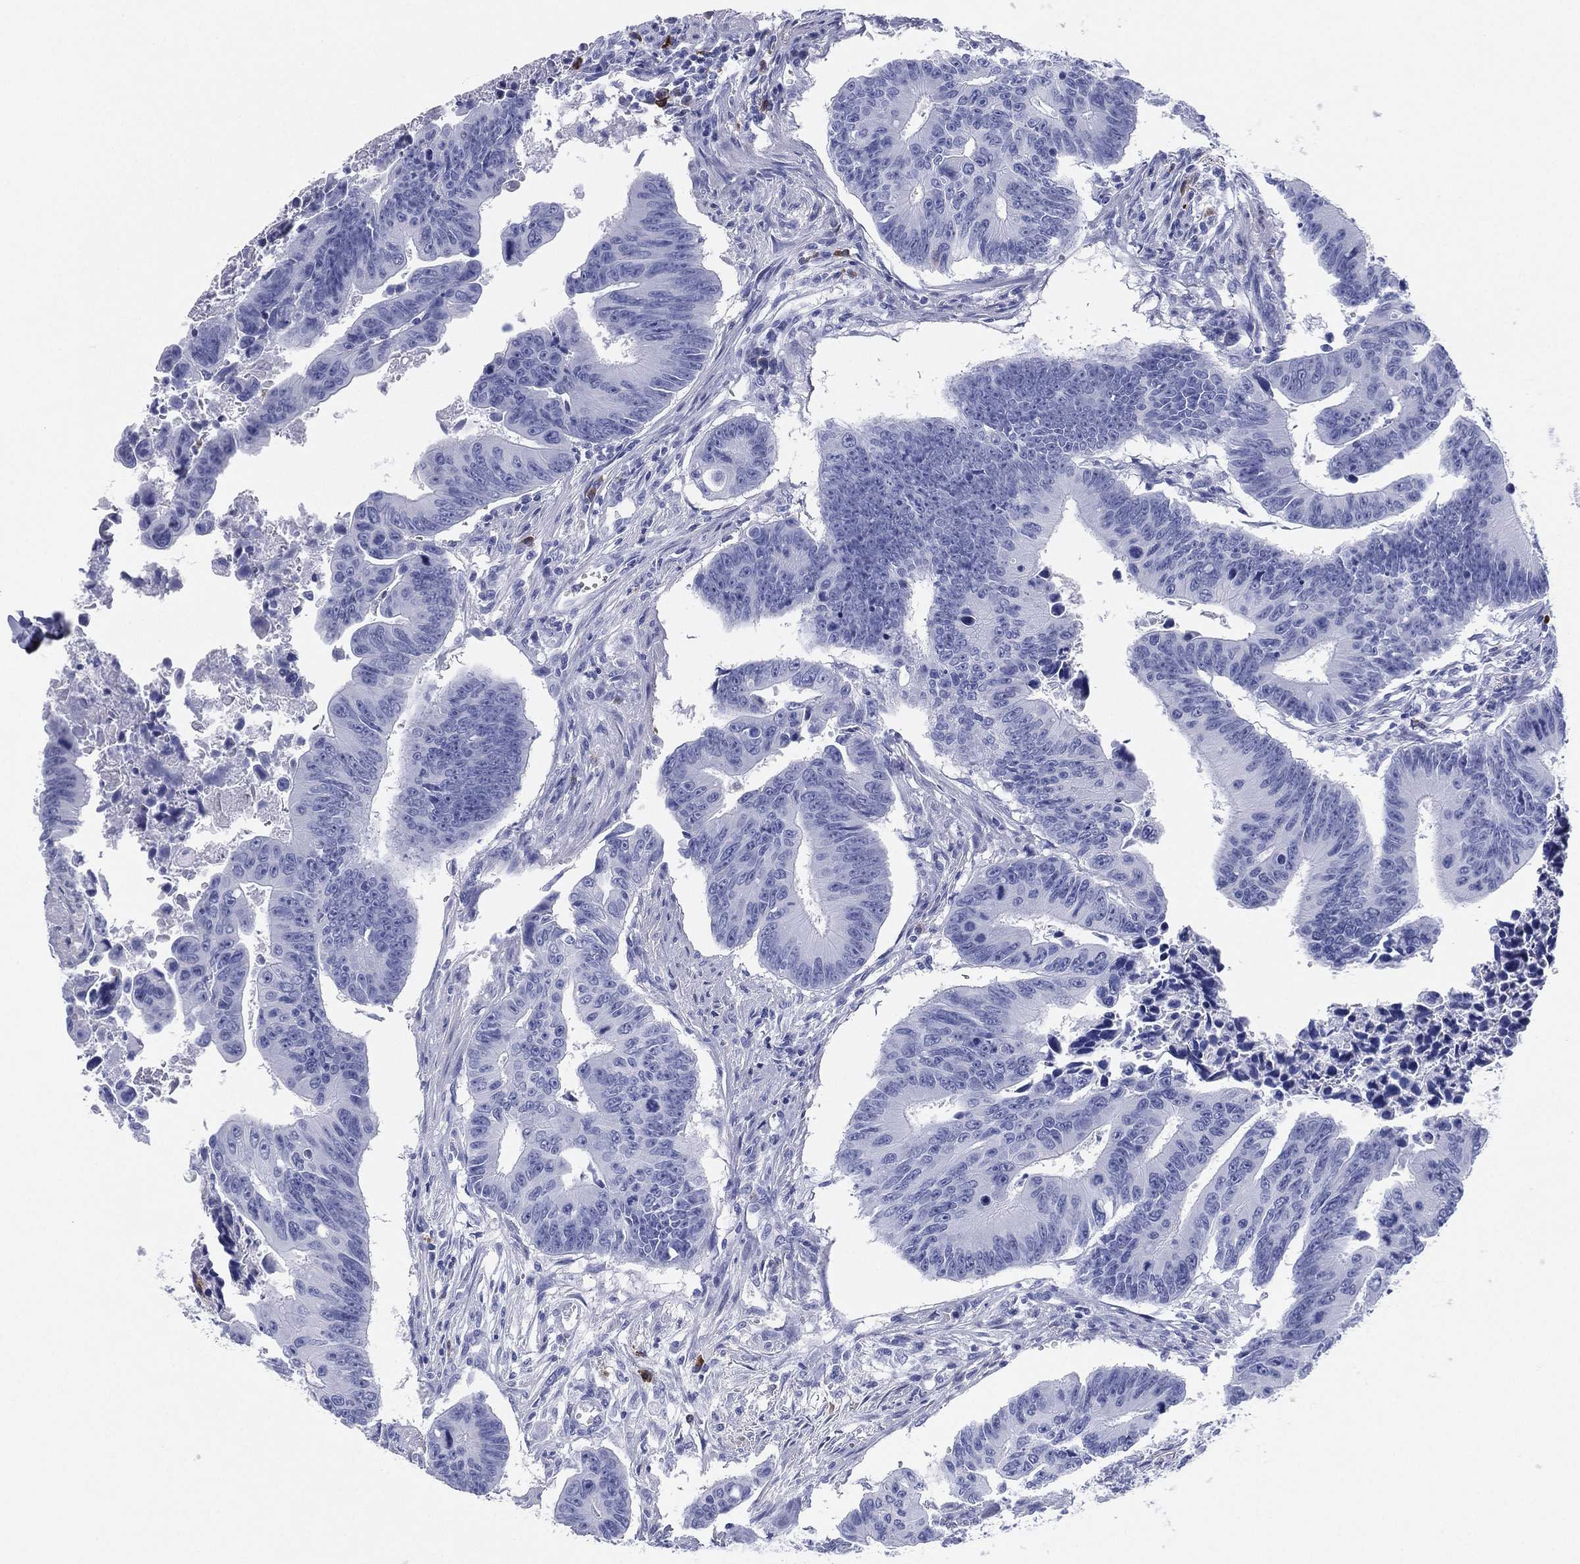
{"staining": {"intensity": "negative", "quantity": "none", "location": "none"}, "tissue": "colorectal cancer", "cell_type": "Tumor cells", "image_type": "cancer", "snomed": [{"axis": "morphology", "description": "Adenocarcinoma, NOS"}, {"axis": "topography", "description": "Colon"}], "caption": "High power microscopy micrograph of an immunohistochemistry image of colorectal cancer (adenocarcinoma), revealing no significant expression in tumor cells.", "gene": "CD79A", "patient": {"sex": "female", "age": 87}}